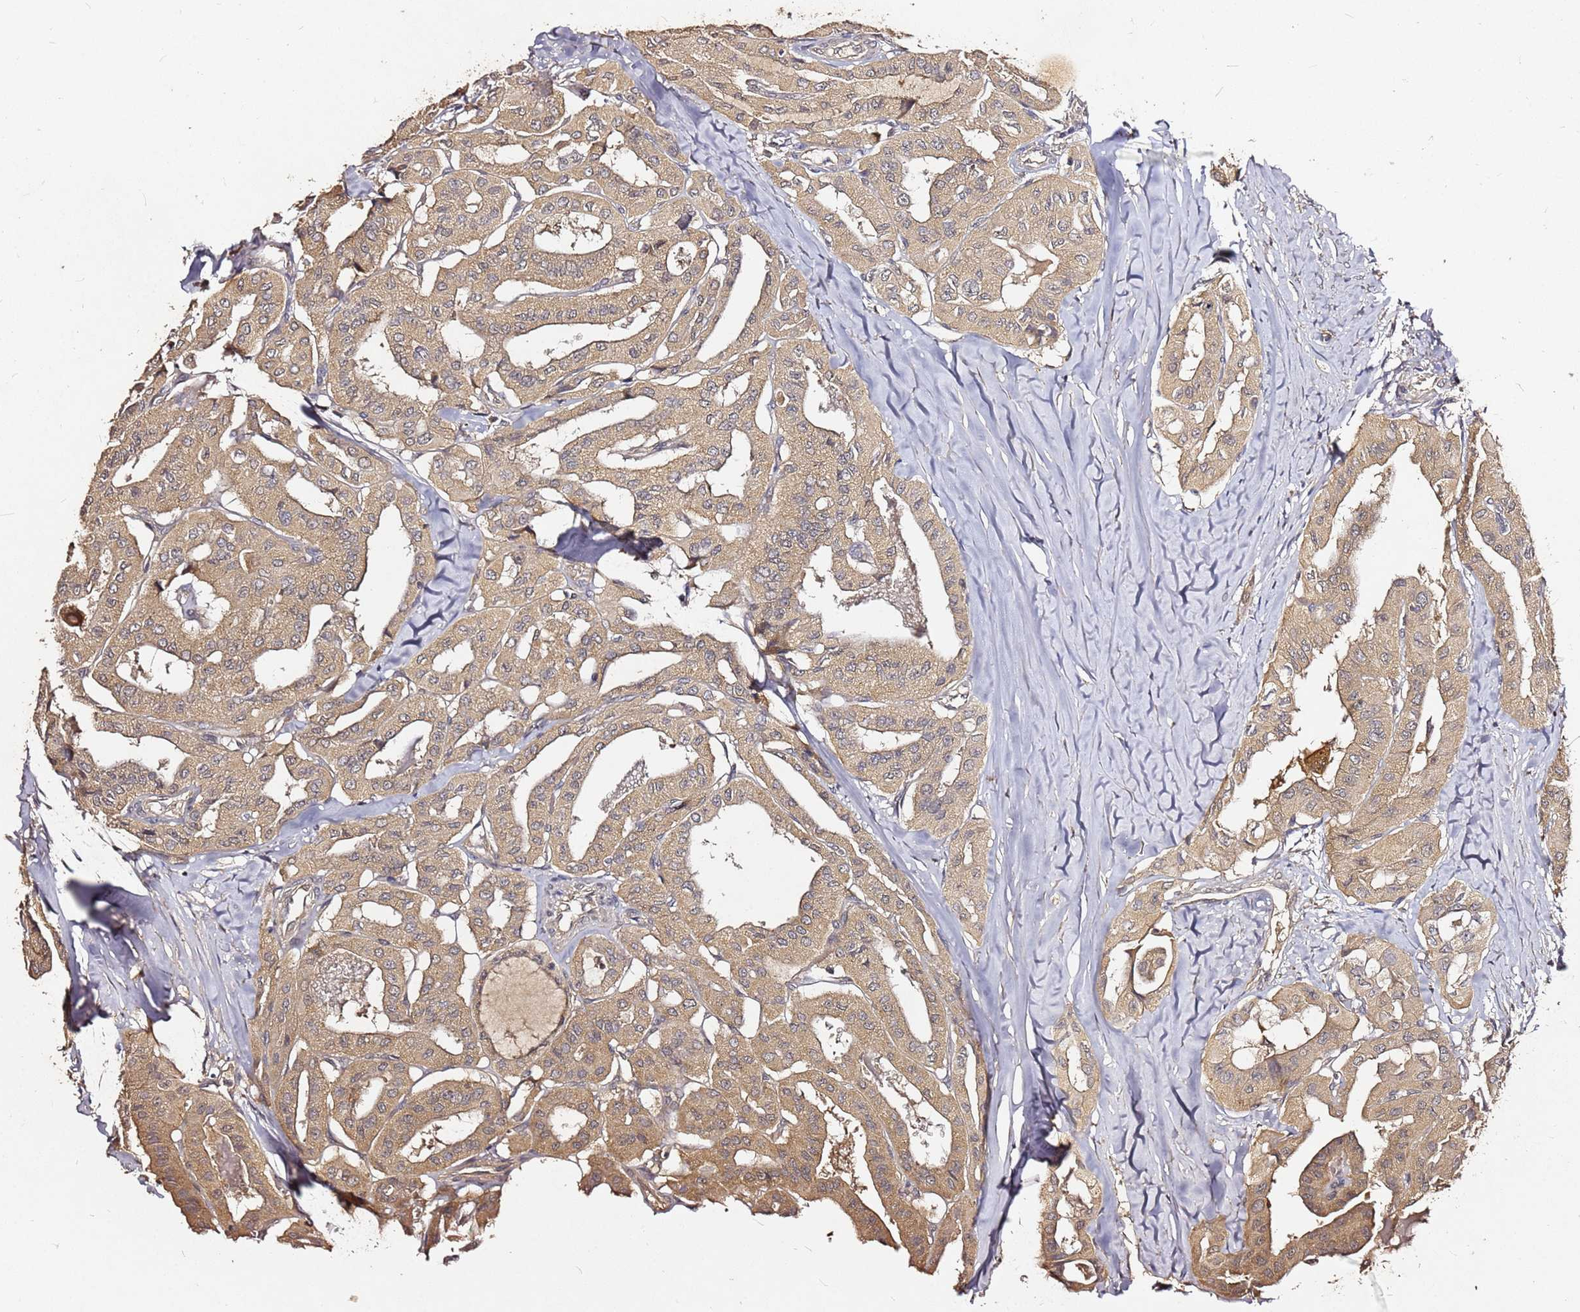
{"staining": {"intensity": "moderate", "quantity": ">75%", "location": "cytoplasmic/membranous"}, "tissue": "thyroid cancer", "cell_type": "Tumor cells", "image_type": "cancer", "snomed": [{"axis": "morphology", "description": "Papillary adenocarcinoma, NOS"}, {"axis": "topography", "description": "Thyroid gland"}], "caption": "Human thyroid cancer (papillary adenocarcinoma) stained with a protein marker reveals moderate staining in tumor cells.", "gene": "C6orf136", "patient": {"sex": "female", "age": 59}}